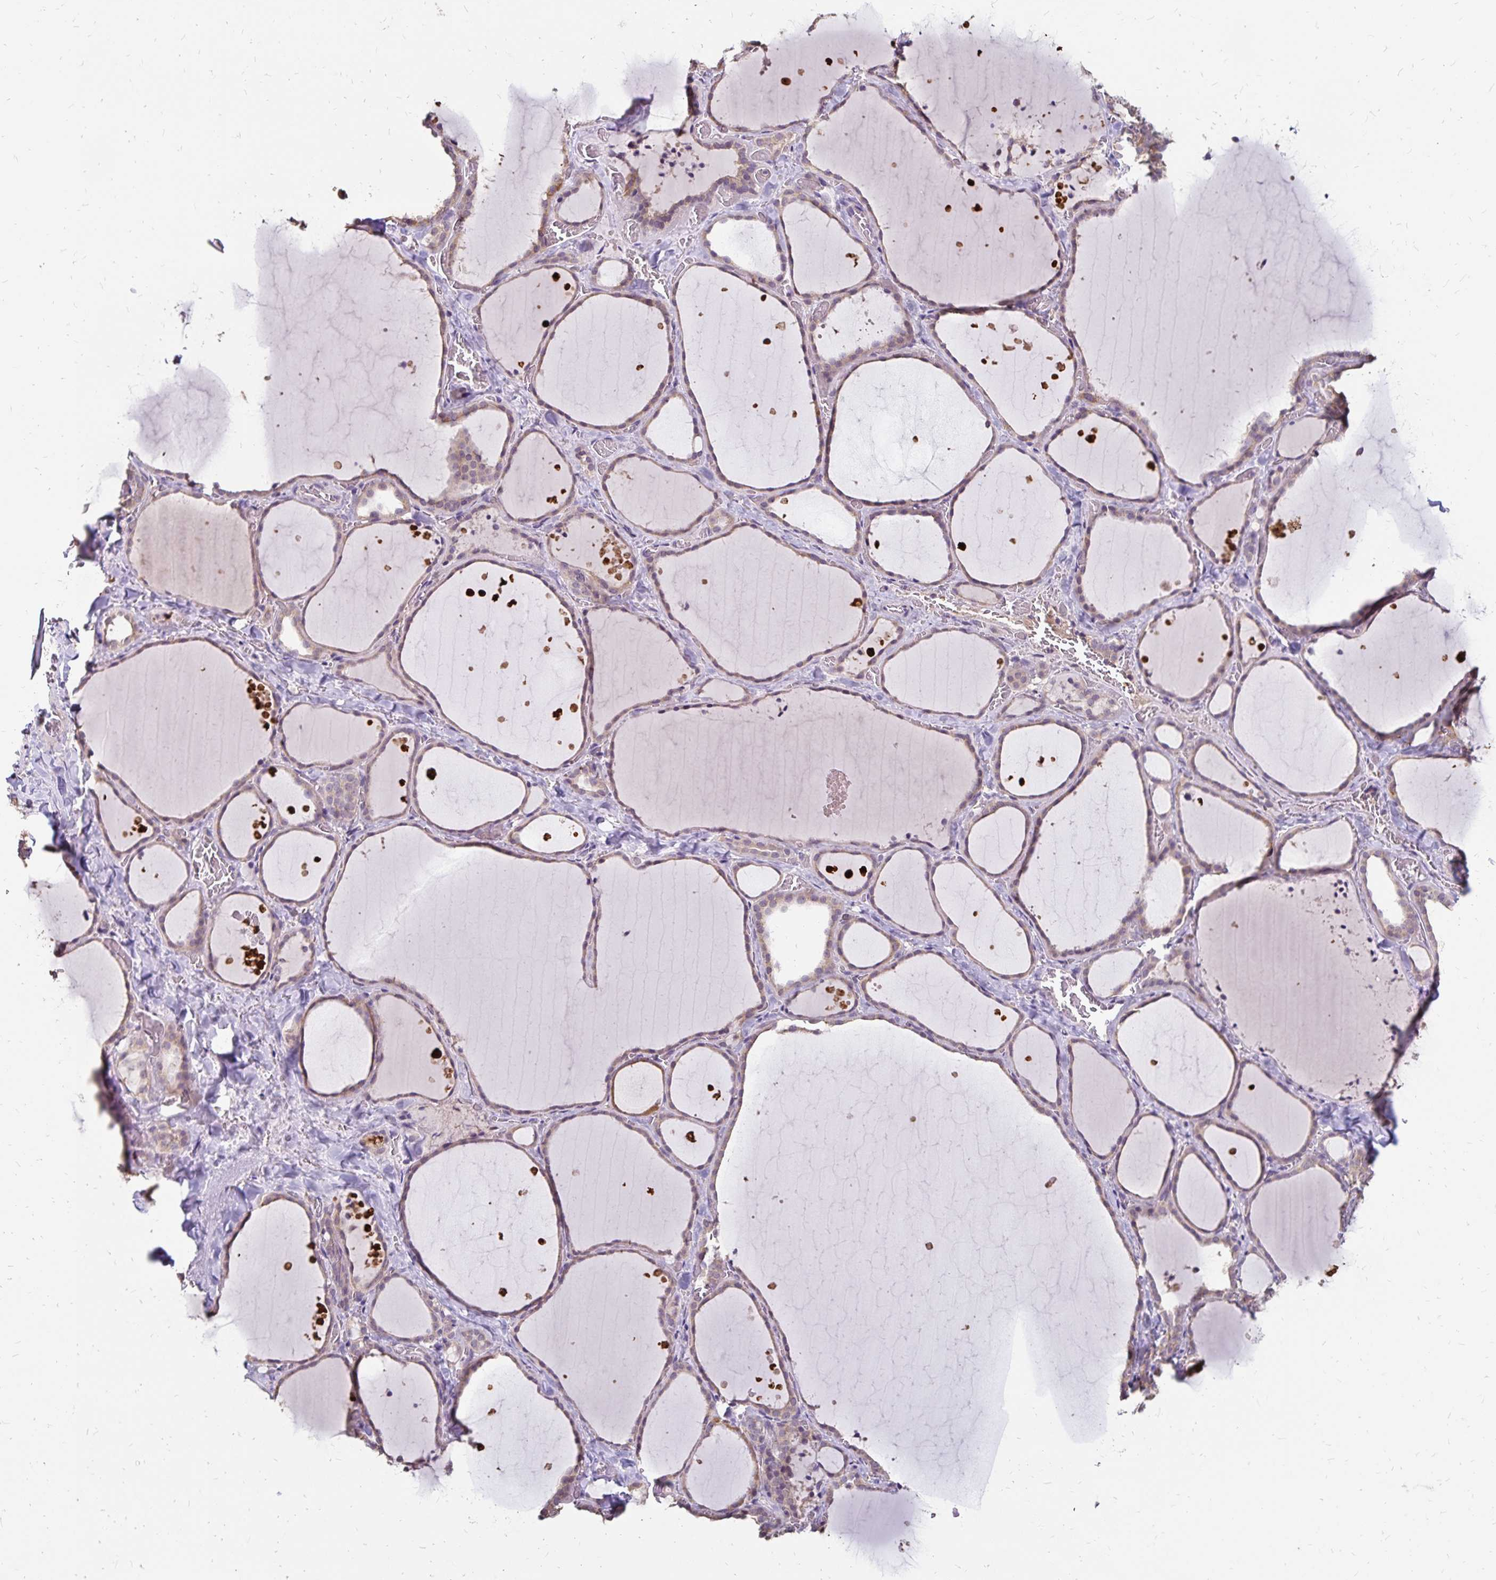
{"staining": {"intensity": "weak", "quantity": "25%-75%", "location": "cytoplasmic/membranous"}, "tissue": "thyroid gland", "cell_type": "Glandular cells", "image_type": "normal", "snomed": [{"axis": "morphology", "description": "Normal tissue, NOS"}, {"axis": "topography", "description": "Thyroid gland"}], "caption": "Brown immunohistochemical staining in unremarkable thyroid gland shows weak cytoplasmic/membranous positivity in about 25%-75% of glandular cells.", "gene": "EMC10", "patient": {"sex": "female", "age": 36}}